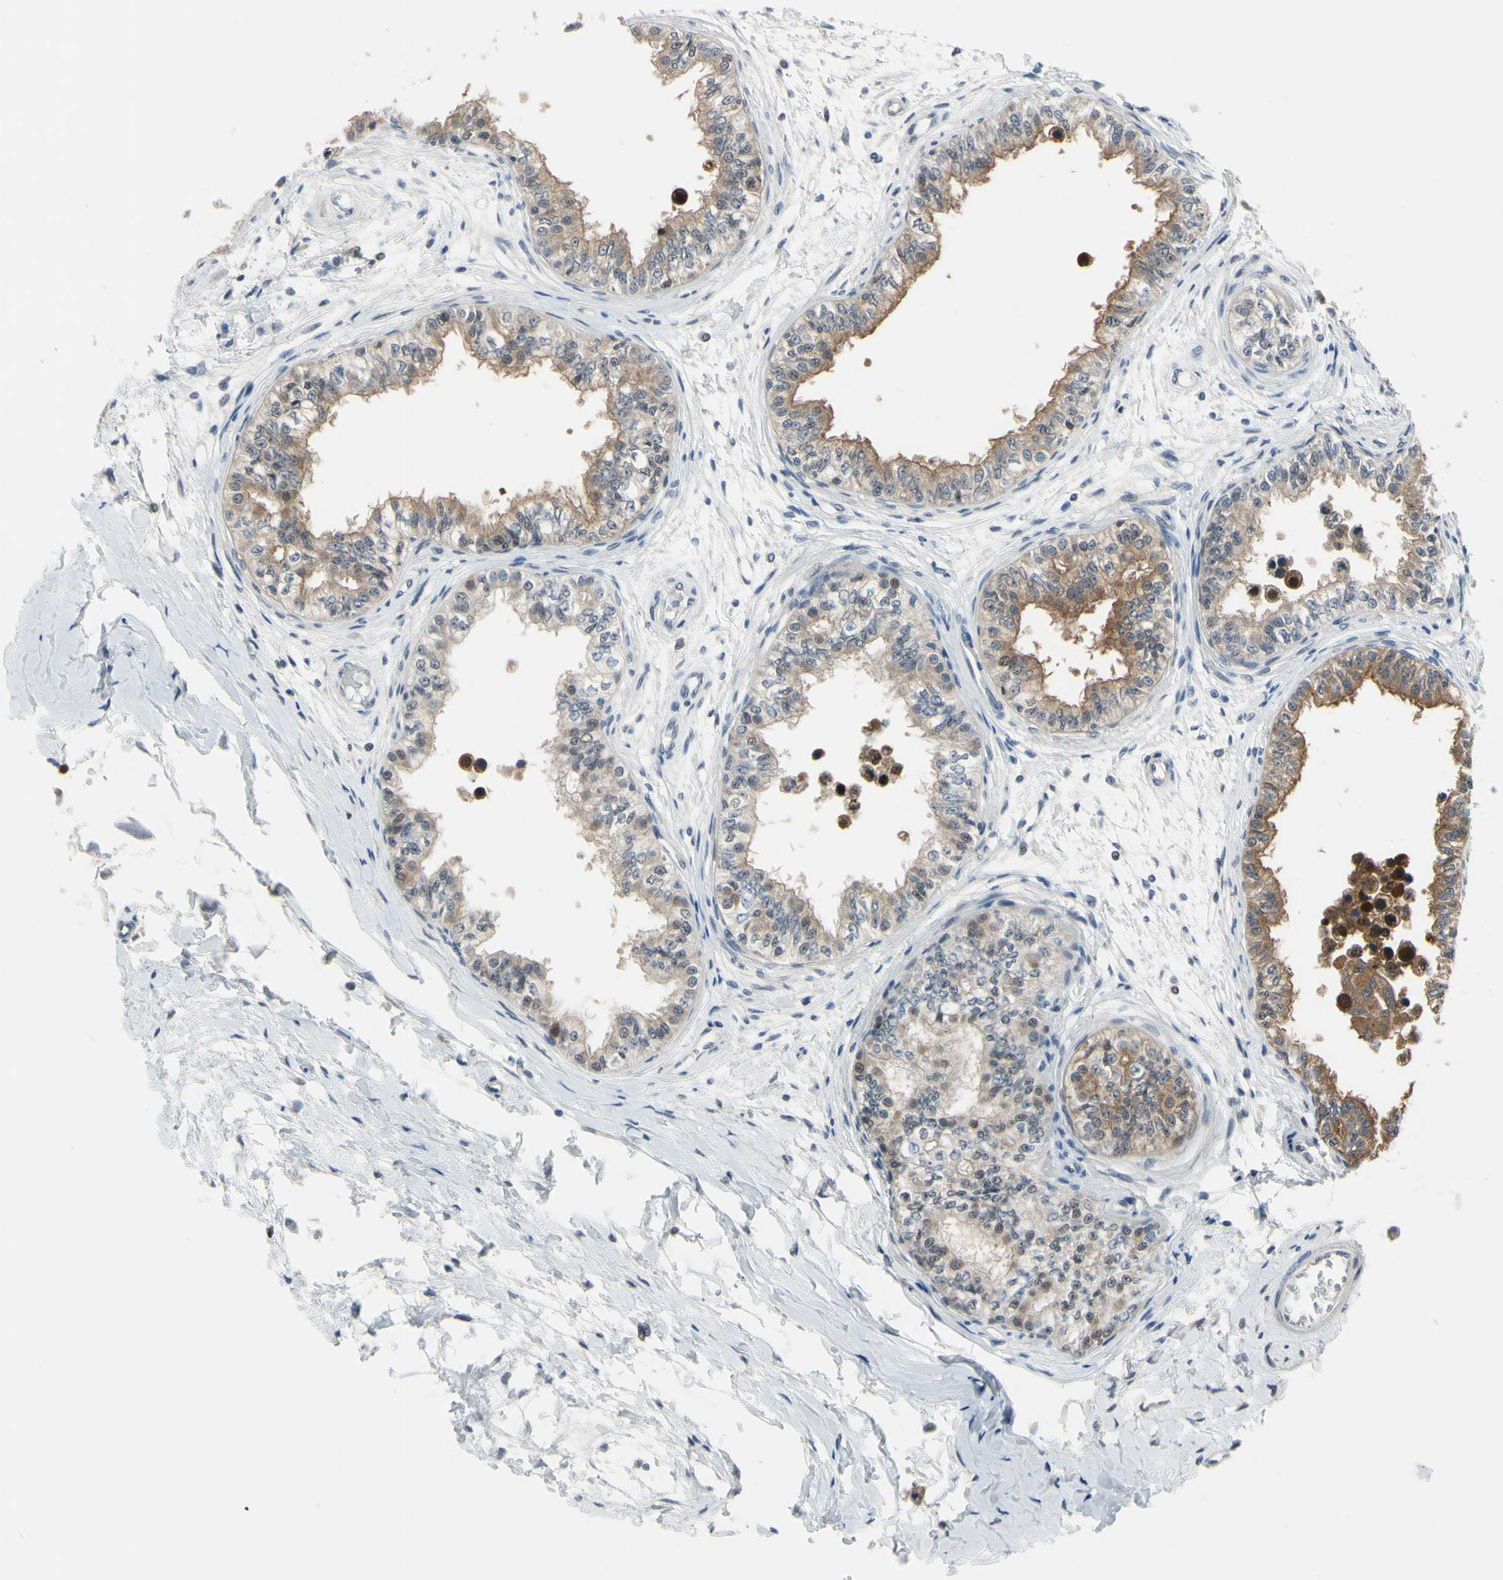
{"staining": {"intensity": "moderate", "quantity": ">75%", "location": "cytoplasmic/membranous"}, "tissue": "epididymis", "cell_type": "Glandular cells", "image_type": "normal", "snomed": [{"axis": "morphology", "description": "Normal tissue, NOS"}, {"axis": "morphology", "description": "Adenocarcinoma, metastatic, NOS"}, {"axis": "topography", "description": "Testis"}, {"axis": "topography", "description": "Epididymis"}], "caption": "This histopathology image demonstrates IHC staining of unremarkable epididymis, with medium moderate cytoplasmic/membranous positivity in approximately >75% of glandular cells.", "gene": "HSPA4", "patient": {"sex": "male", "age": 26}}